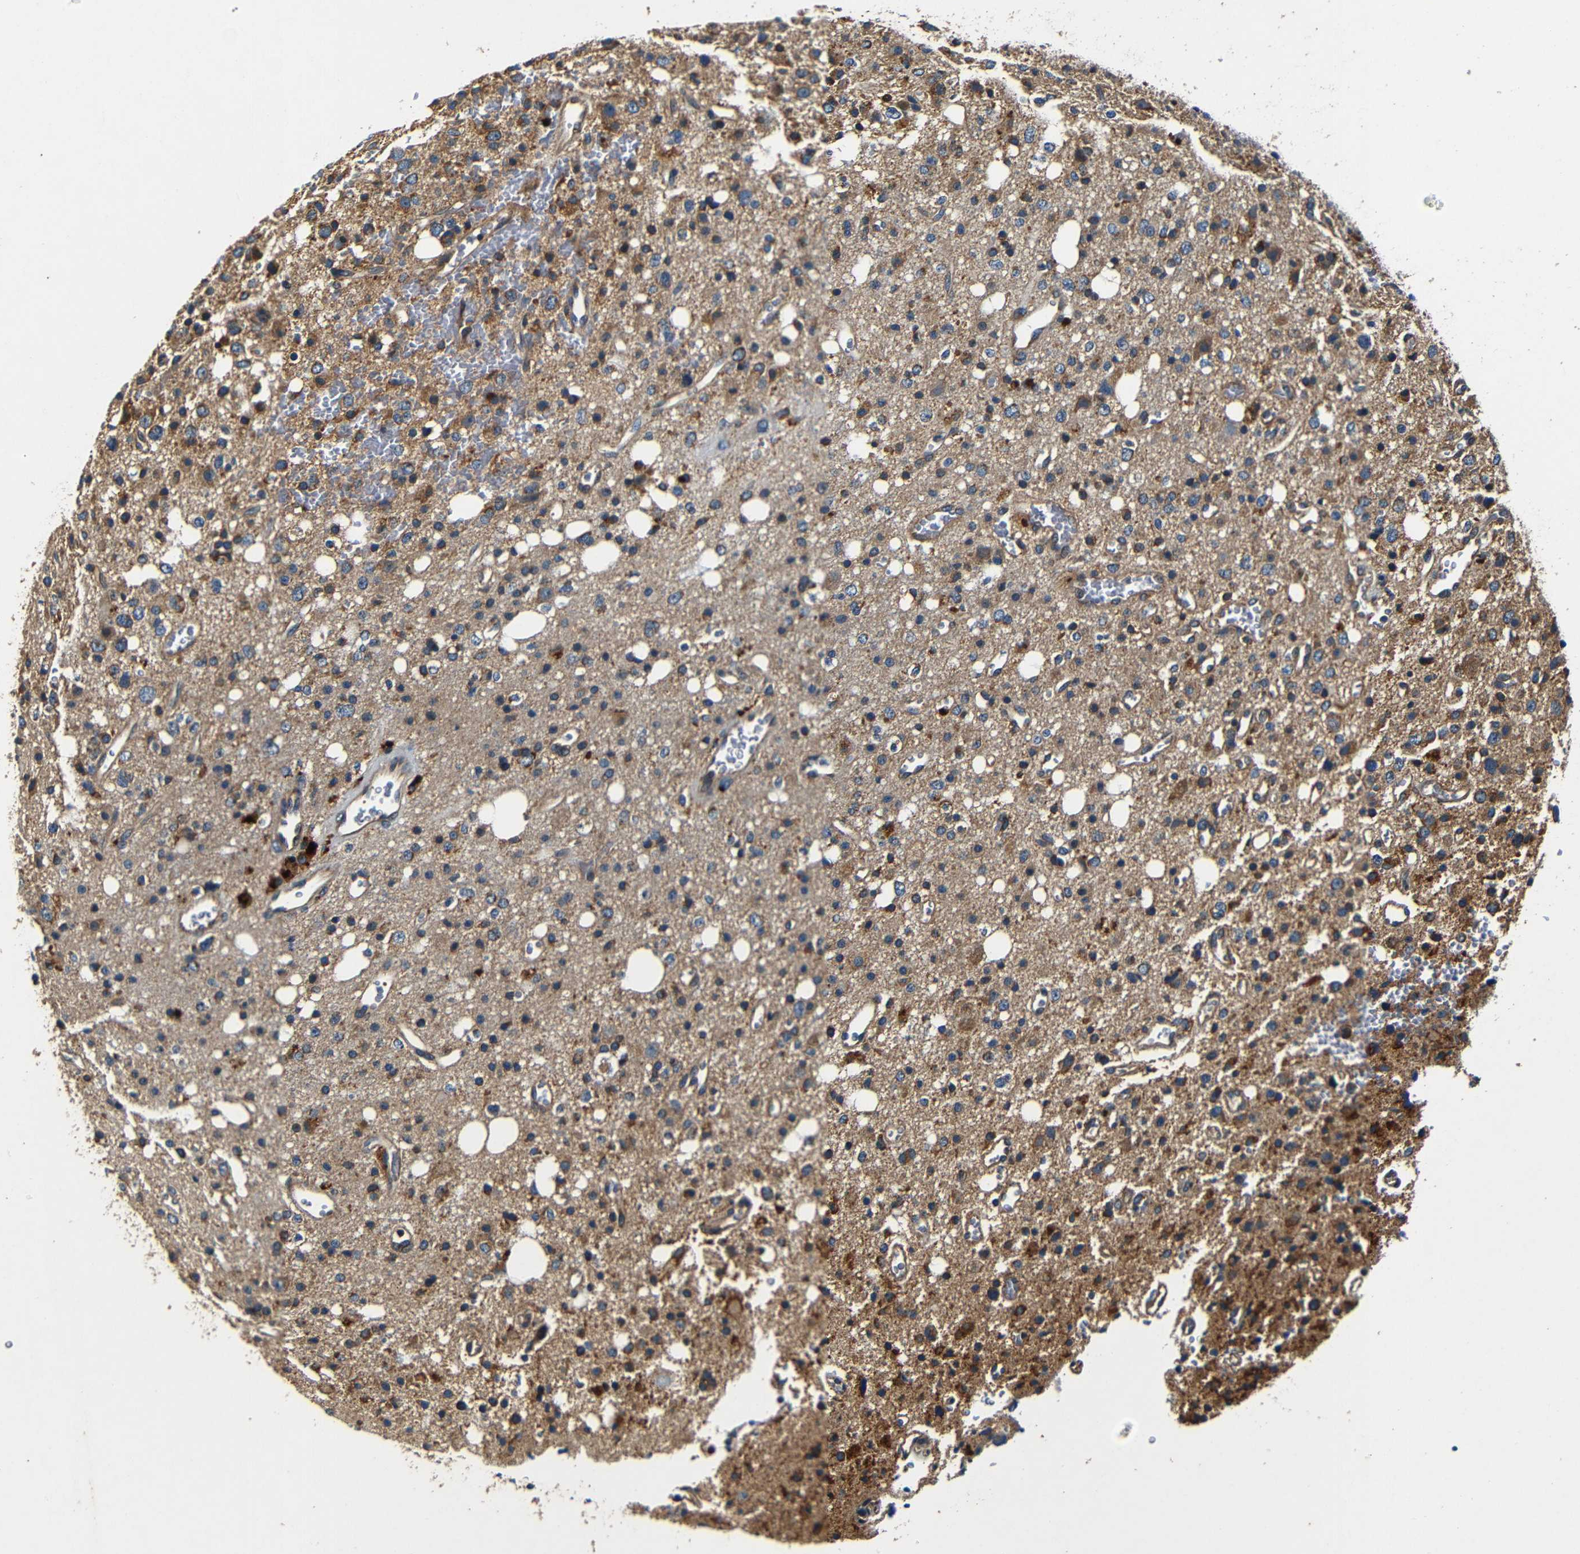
{"staining": {"intensity": "moderate", "quantity": "25%-75%", "location": "cytoplasmic/membranous"}, "tissue": "glioma", "cell_type": "Tumor cells", "image_type": "cancer", "snomed": [{"axis": "morphology", "description": "Glioma, malignant, High grade"}, {"axis": "topography", "description": "Brain"}], "caption": "DAB (3,3'-diaminobenzidine) immunohistochemical staining of human malignant high-grade glioma displays moderate cytoplasmic/membranous protein staining in about 25%-75% of tumor cells. (Stains: DAB (3,3'-diaminobenzidine) in brown, nuclei in blue, Microscopy: brightfield microscopy at high magnification).", "gene": "MTX1", "patient": {"sex": "male", "age": 47}}